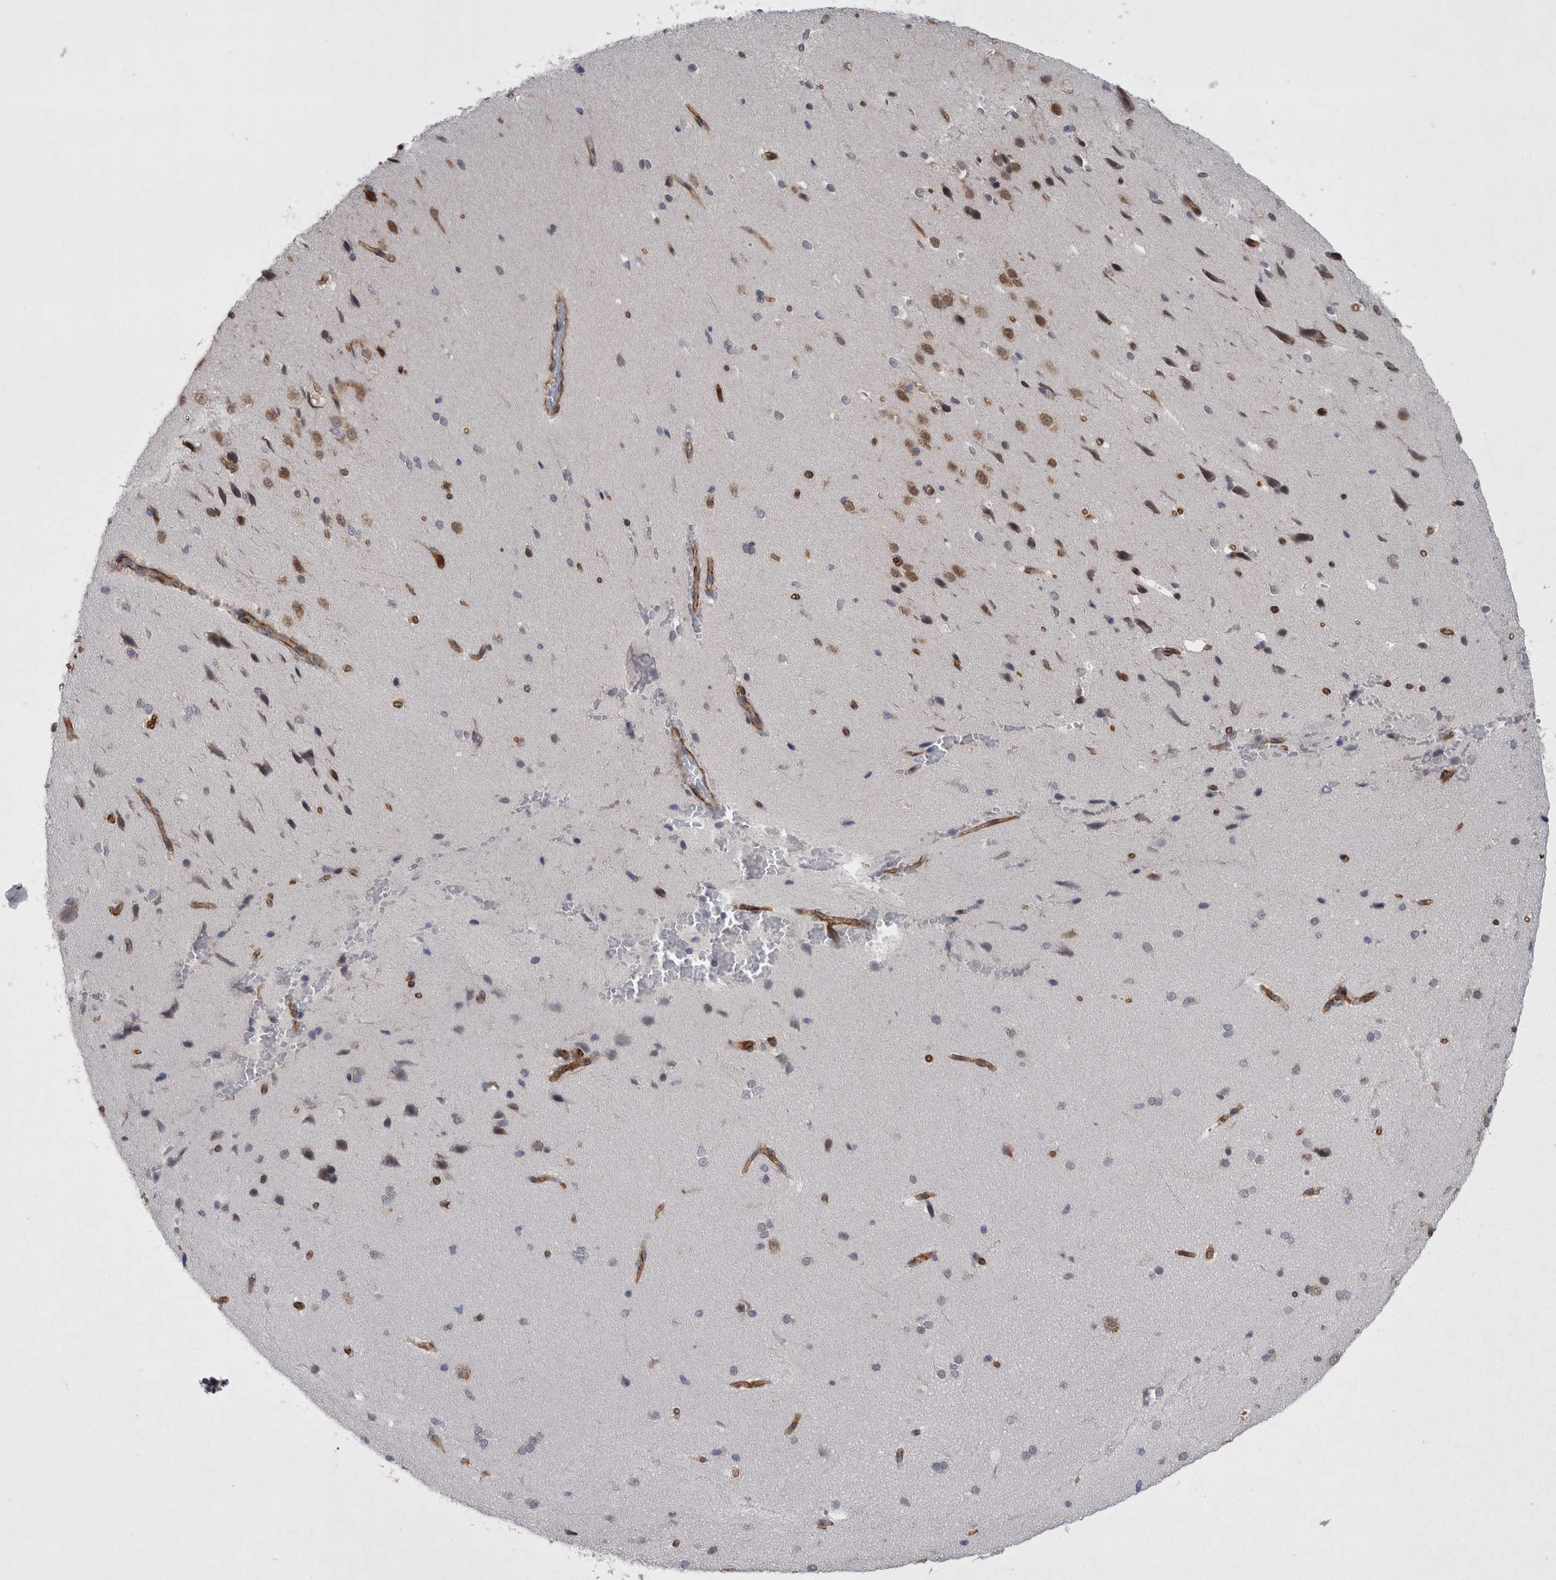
{"staining": {"intensity": "strong", "quantity": ">75%", "location": "cytoplasmic/membranous"}, "tissue": "cerebral cortex", "cell_type": "Endothelial cells", "image_type": "normal", "snomed": [{"axis": "morphology", "description": "Normal tissue, NOS"}, {"axis": "morphology", "description": "Developmental malformation"}, {"axis": "topography", "description": "Cerebral cortex"}], "caption": "This is a histology image of immunohistochemistry (IHC) staining of benign cerebral cortex, which shows strong positivity in the cytoplasmic/membranous of endothelial cells.", "gene": "DDX6", "patient": {"sex": "female", "age": 30}}